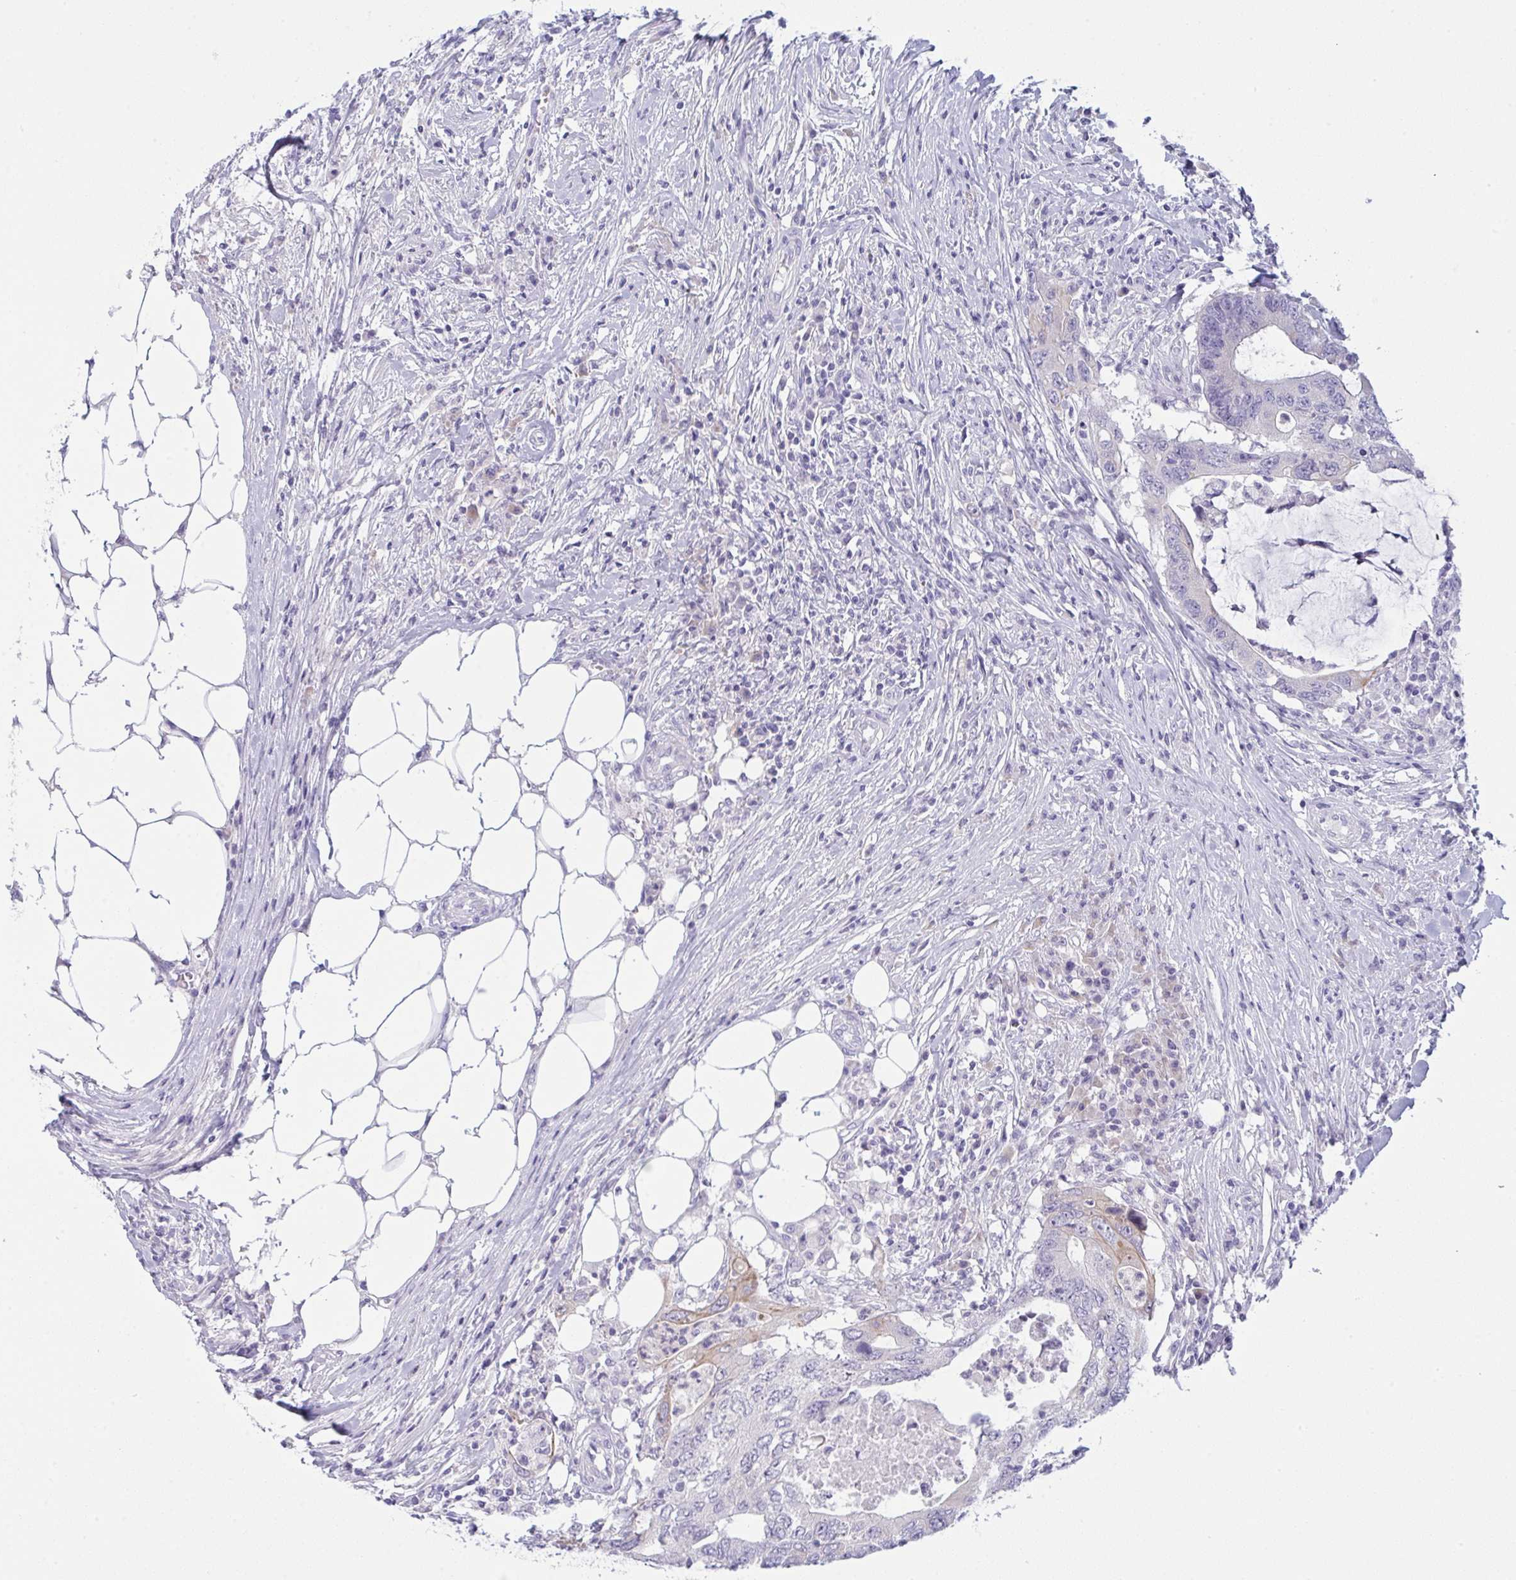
{"staining": {"intensity": "weak", "quantity": "<25%", "location": "cytoplasmic/membranous"}, "tissue": "colorectal cancer", "cell_type": "Tumor cells", "image_type": "cancer", "snomed": [{"axis": "morphology", "description": "Adenocarcinoma, NOS"}, {"axis": "topography", "description": "Colon"}], "caption": "There is no significant staining in tumor cells of adenocarcinoma (colorectal).", "gene": "TENT5D", "patient": {"sex": "male", "age": 71}}